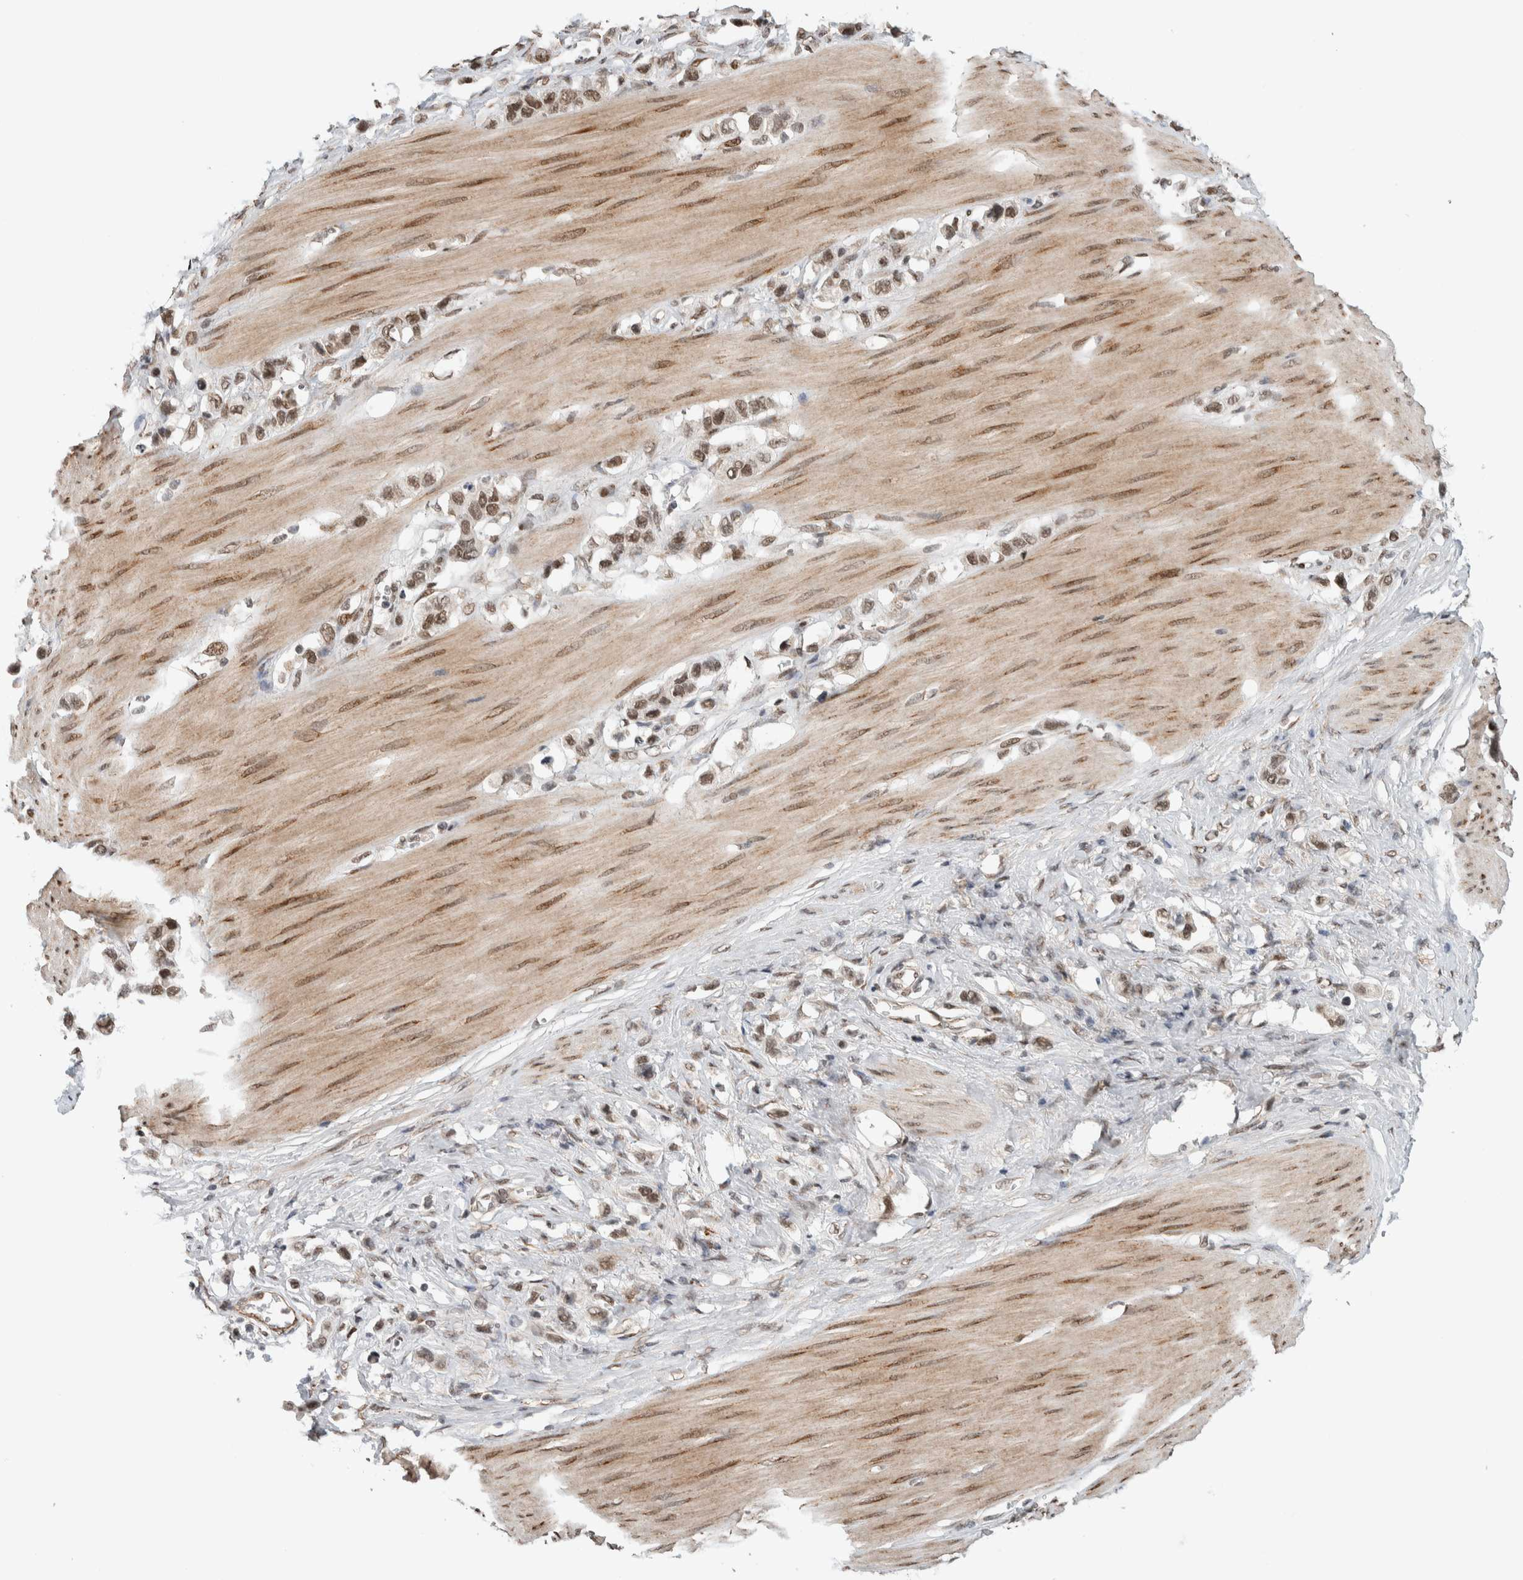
{"staining": {"intensity": "moderate", "quantity": ">75%", "location": "nuclear"}, "tissue": "stomach cancer", "cell_type": "Tumor cells", "image_type": "cancer", "snomed": [{"axis": "morphology", "description": "Adenocarcinoma, NOS"}, {"axis": "topography", "description": "Stomach"}], "caption": "Immunohistochemistry (IHC) photomicrograph of neoplastic tissue: adenocarcinoma (stomach) stained using immunohistochemistry exhibits medium levels of moderate protein expression localized specifically in the nuclear of tumor cells, appearing as a nuclear brown color.", "gene": "TNRC18", "patient": {"sex": "female", "age": 65}}